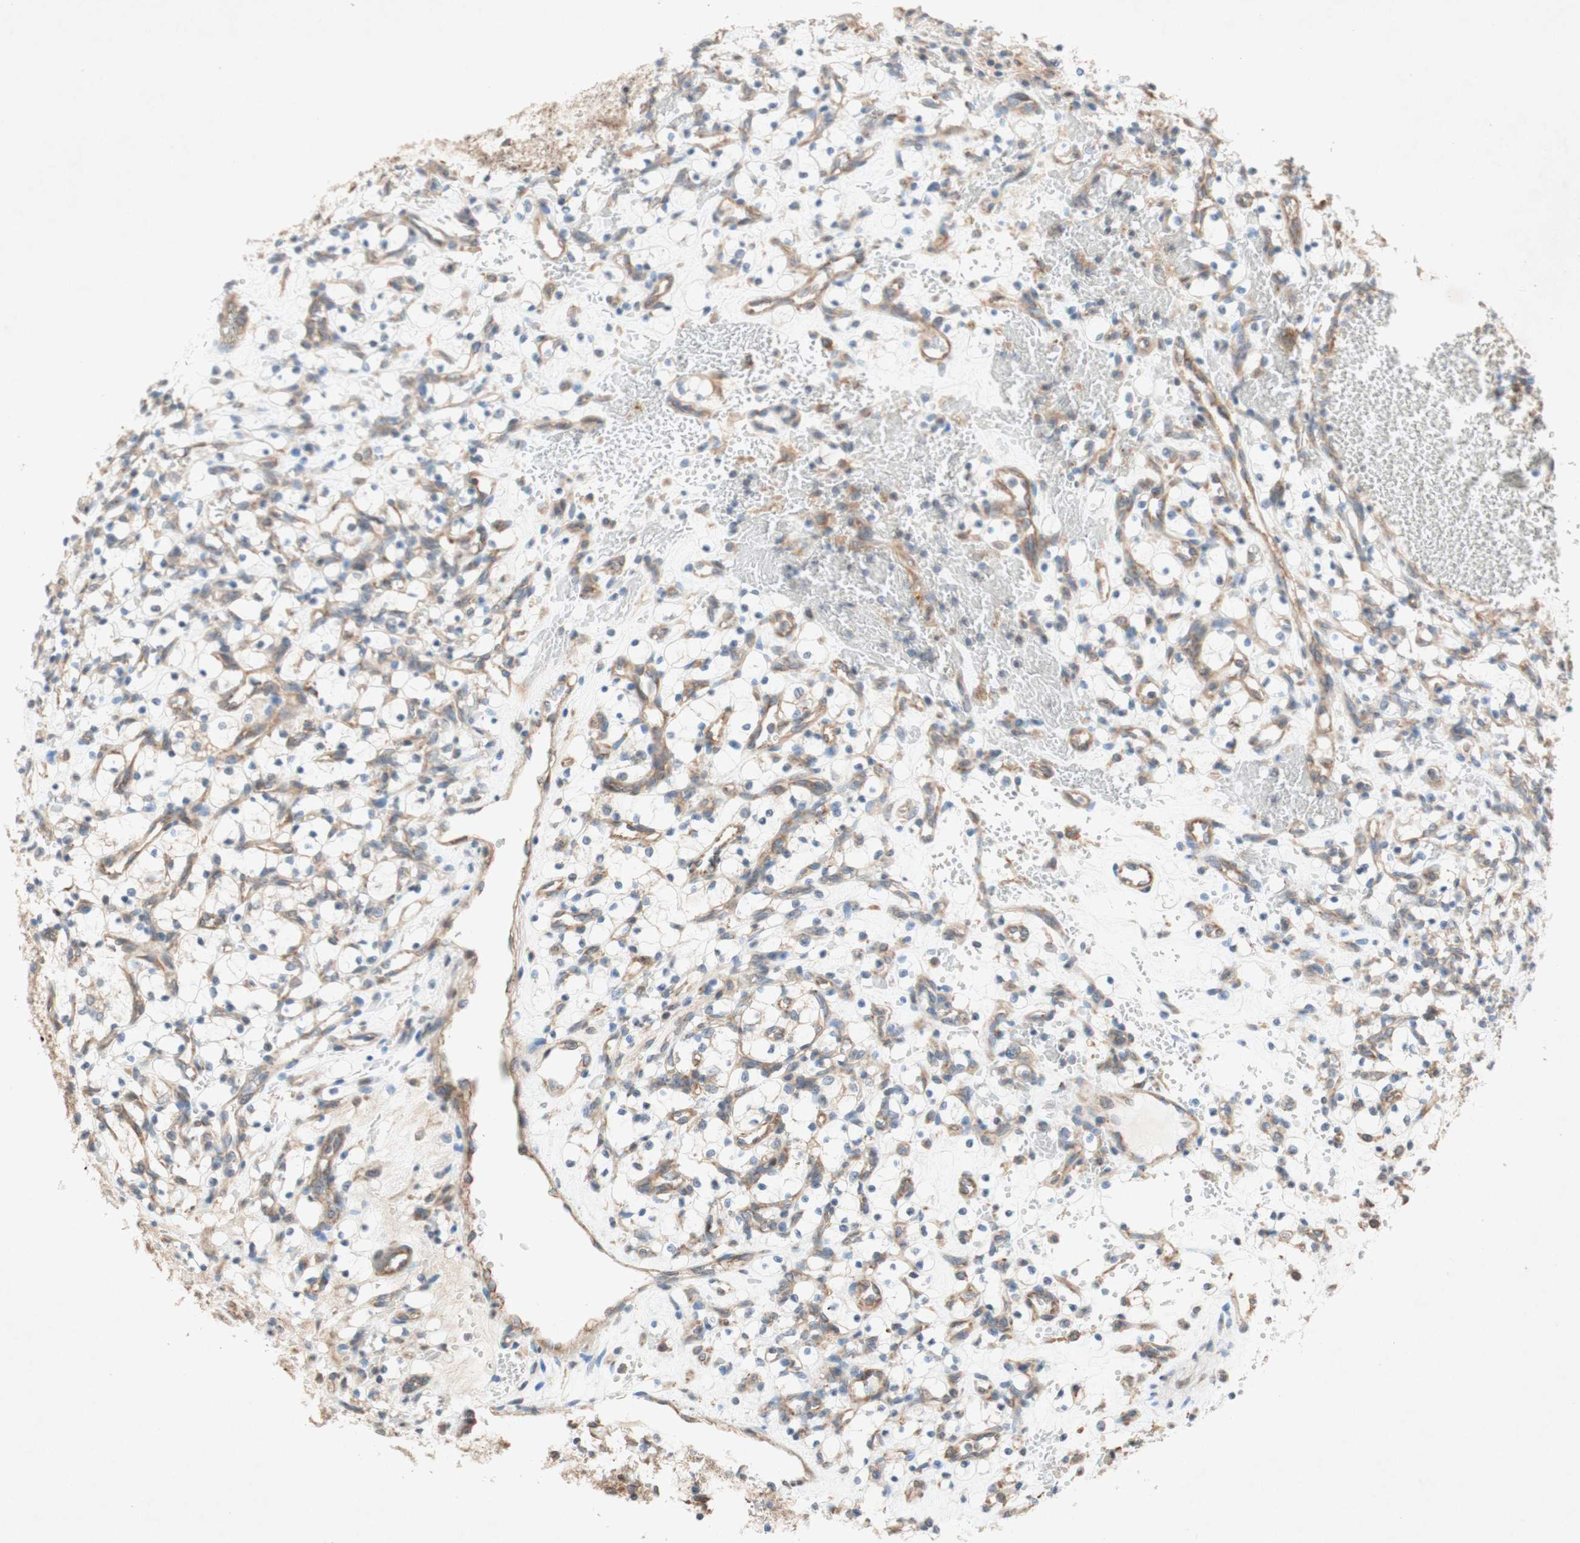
{"staining": {"intensity": "weak", "quantity": "<25%", "location": "cytoplasmic/membranous"}, "tissue": "renal cancer", "cell_type": "Tumor cells", "image_type": "cancer", "snomed": [{"axis": "morphology", "description": "Adenocarcinoma, NOS"}, {"axis": "topography", "description": "Kidney"}], "caption": "Immunohistochemical staining of renal cancer exhibits no significant expression in tumor cells. (DAB IHC, high magnification).", "gene": "SOCS2", "patient": {"sex": "female", "age": 69}}